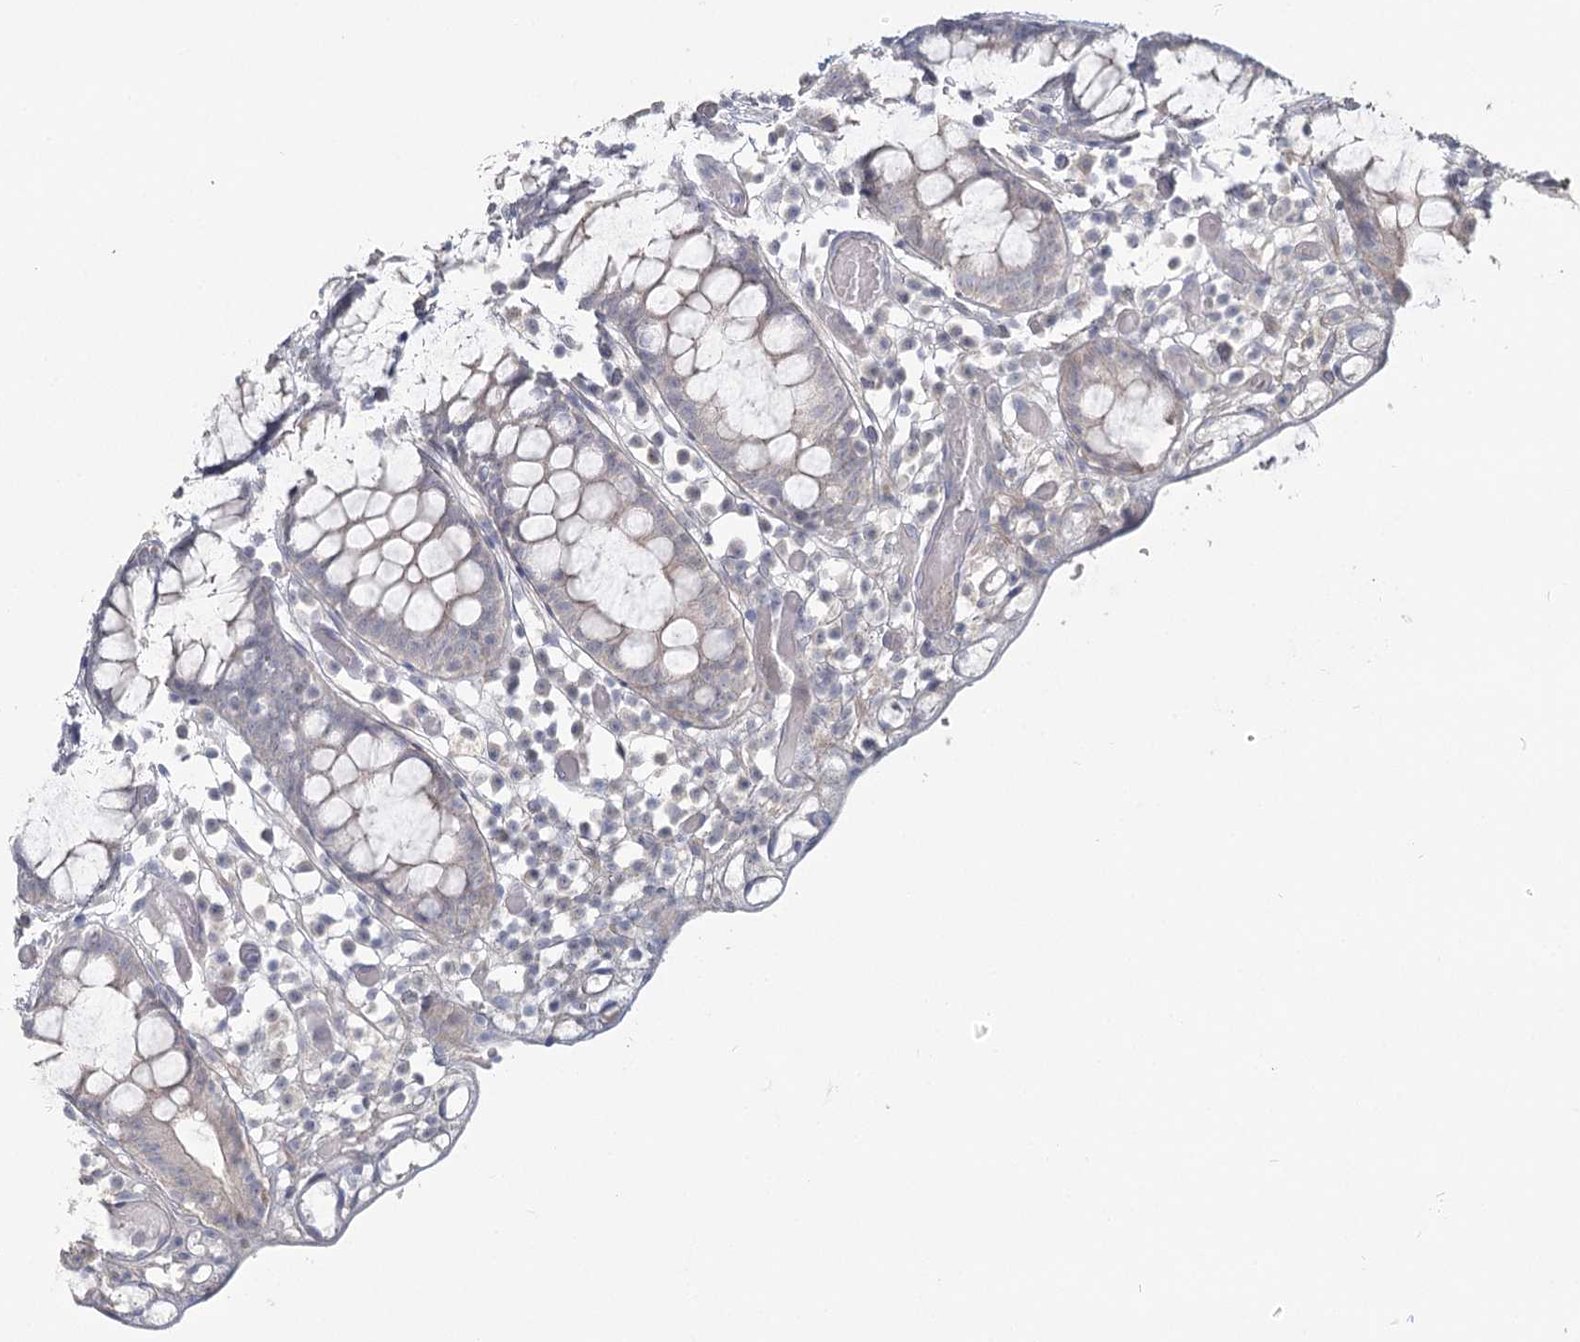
{"staining": {"intensity": "weak", "quantity": "25%-75%", "location": "cytoplasmic/membranous"}, "tissue": "colon", "cell_type": "Endothelial cells", "image_type": "normal", "snomed": [{"axis": "morphology", "description": "Normal tissue, NOS"}, {"axis": "topography", "description": "Colon"}], "caption": "Immunohistochemical staining of unremarkable human colon demonstrates 25%-75% levels of weak cytoplasmic/membranous protein staining in about 25%-75% of endothelial cells.", "gene": "USP11", "patient": {"sex": "male", "age": 14}}